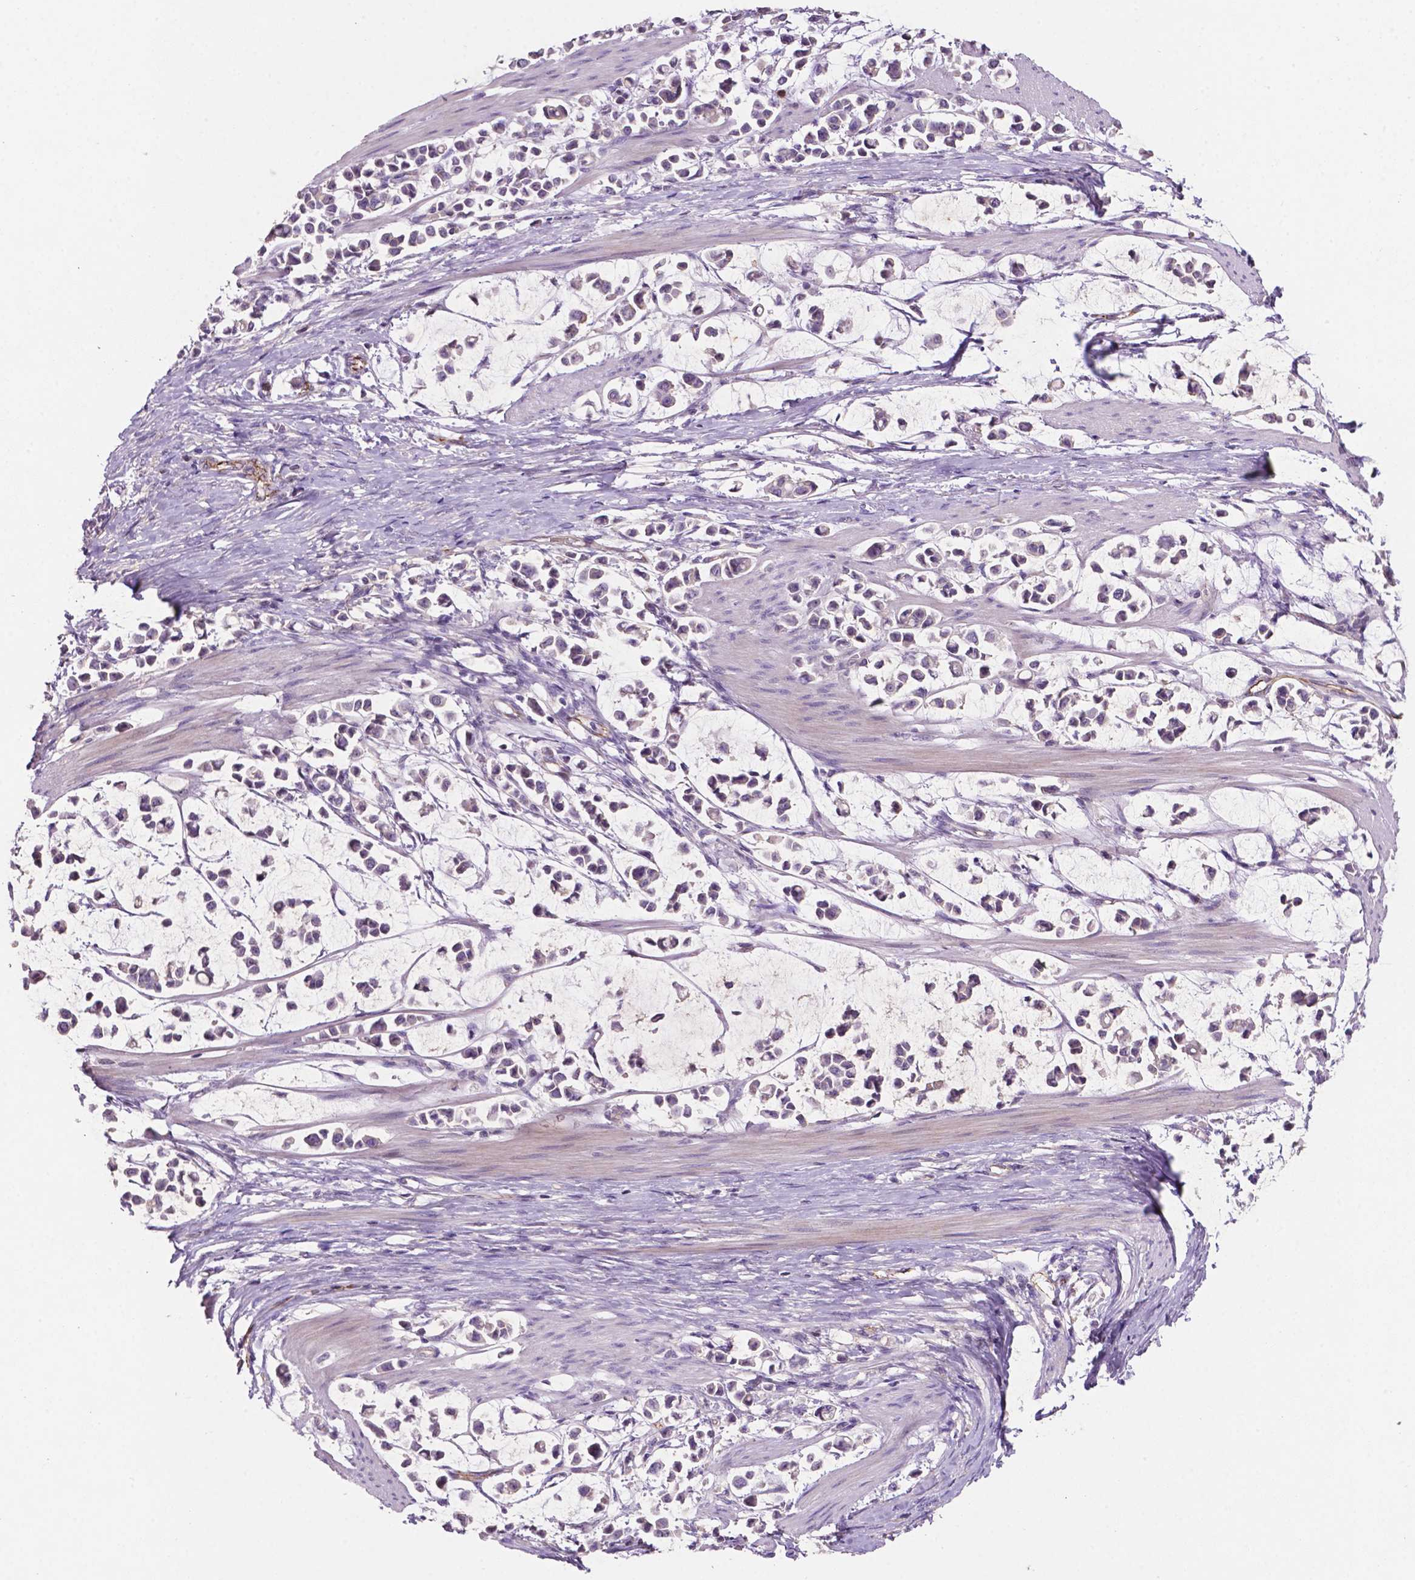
{"staining": {"intensity": "negative", "quantity": "none", "location": "none"}, "tissue": "stomach cancer", "cell_type": "Tumor cells", "image_type": "cancer", "snomed": [{"axis": "morphology", "description": "Adenocarcinoma, NOS"}, {"axis": "topography", "description": "Stomach"}], "caption": "IHC image of neoplastic tissue: stomach cancer stained with DAB displays no significant protein positivity in tumor cells. (DAB (3,3'-diaminobenzidine) IHC with hematoxylin counter stain).", "gene": "ARL5C", "patient": {"sex": "male", "age": 82}}